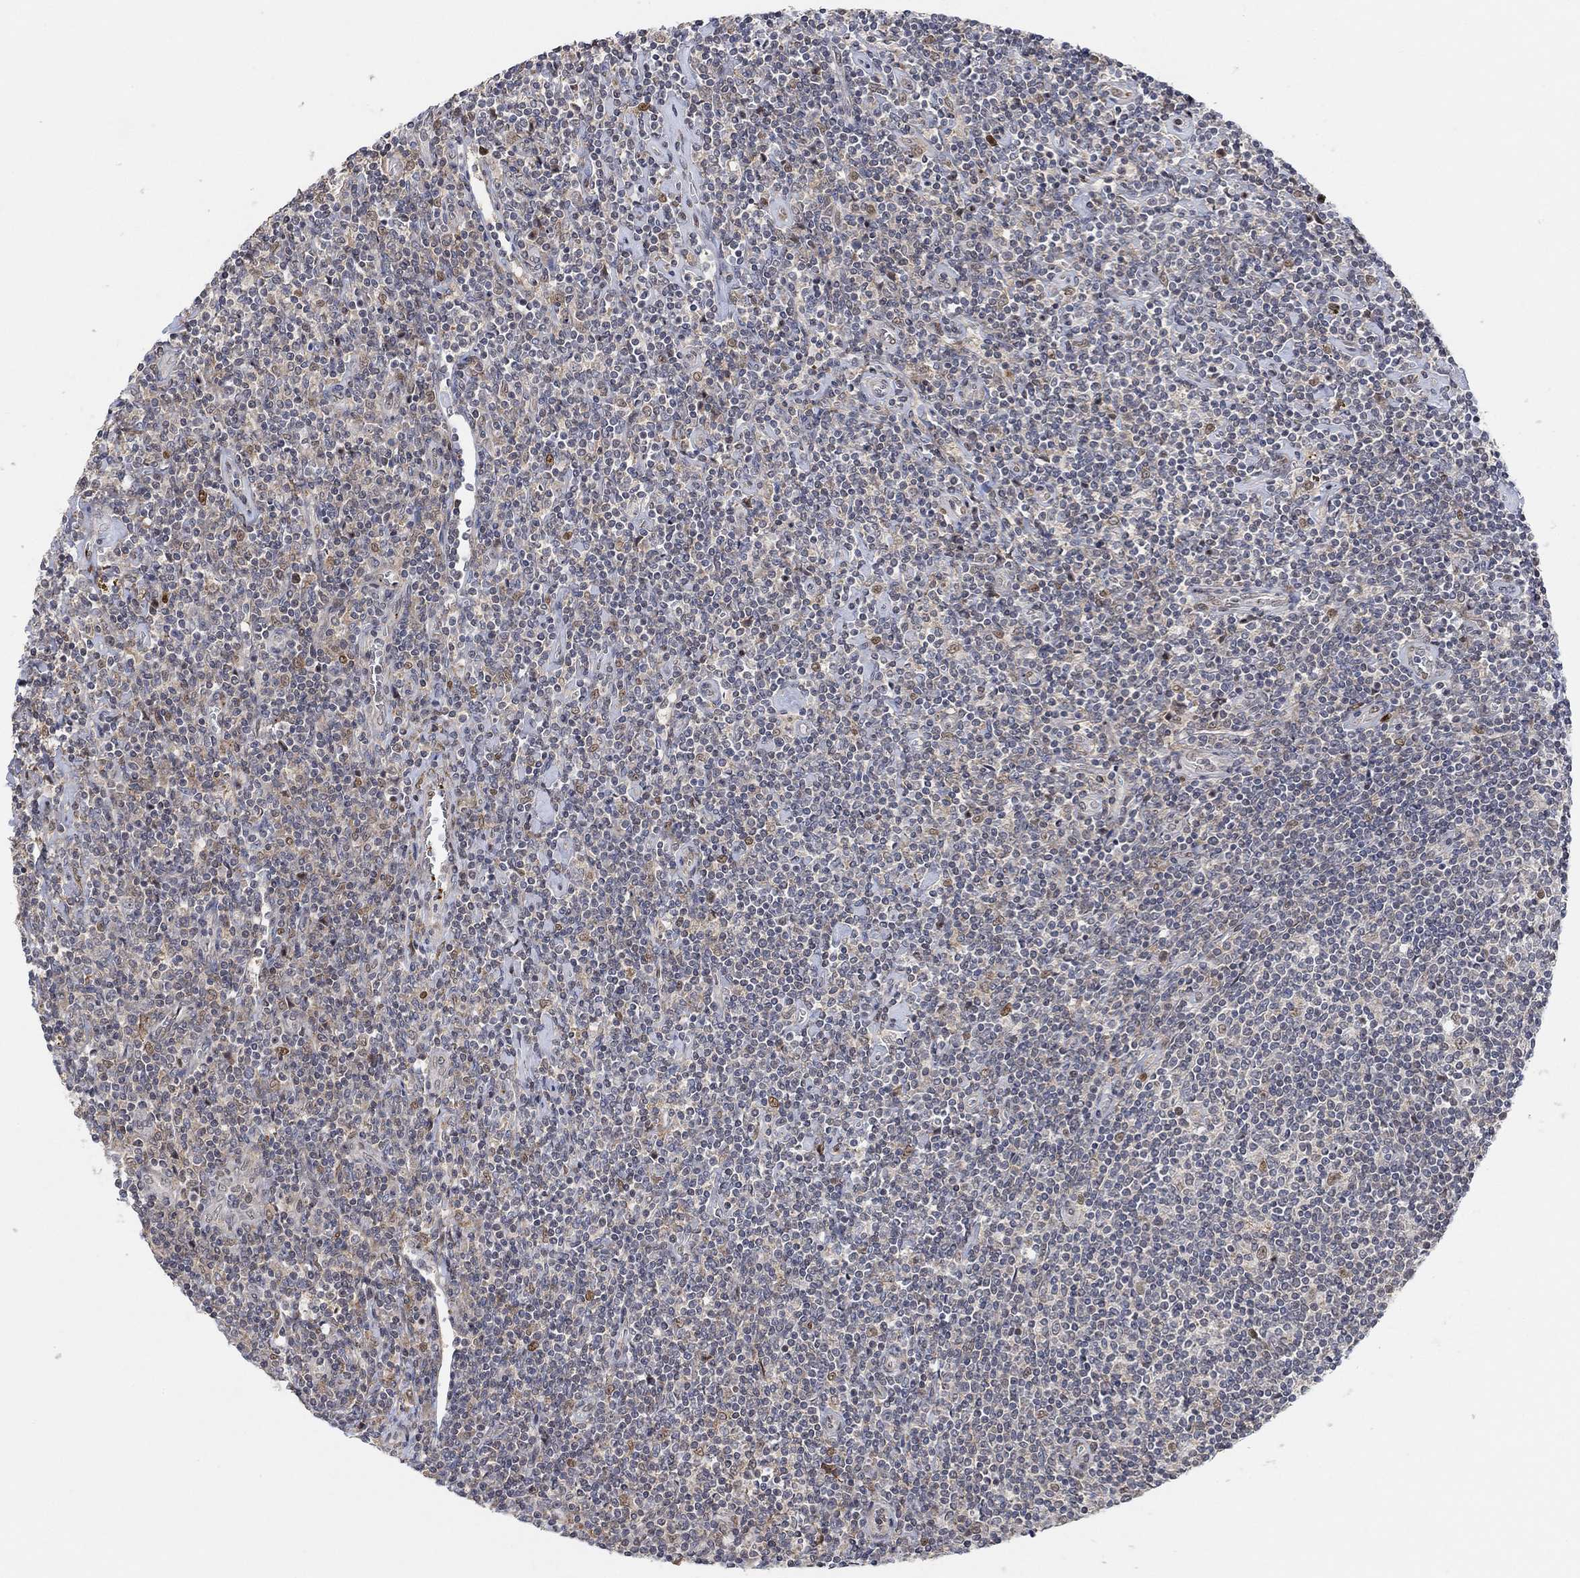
{"staining": {"intensity": "negative", "quantity": "none", "location": "none"}, "tissue": "lymphoma", "cell_type": "Tumor cells", "image_type": "cancer", "snomed": [{"axis": "morphology", "description": "Hodgkin's disease, NOS"}, {"axis": "topography", "description": "Lymph node"}], "caption": "Immunohistochemistry image of neoplastic tissue: human Hodgkin's disease stained with DAB displays no significant protein staining in tumor cells. The staining was performed using DAB to visualize the protein expression in brown, while the nuclei were stained in blue with hematoxylin (Magnification: 20x).", "gene": "PWWP2B", "patient": {"sex": "male", "age": 40}}